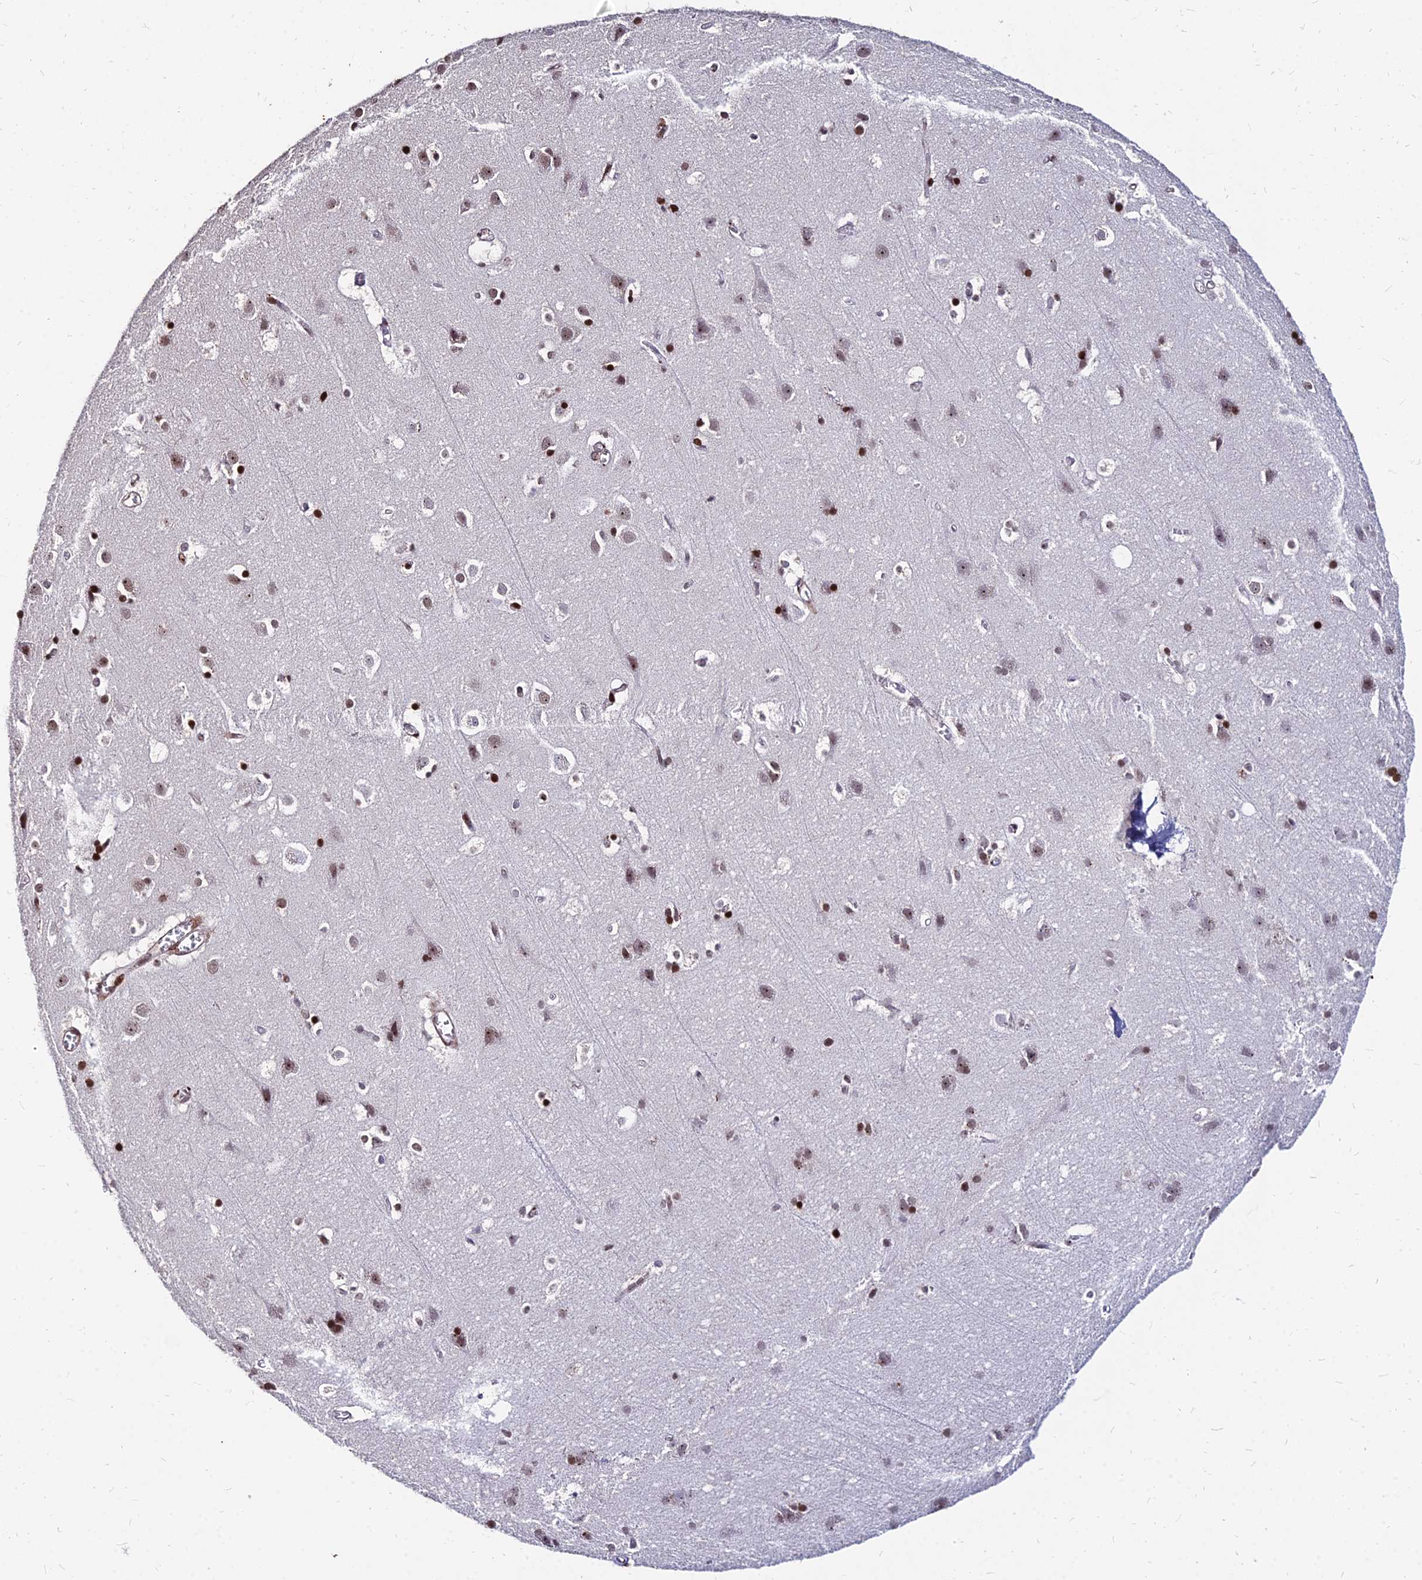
{"staining": {"intensity": "moderate", "quantity": ">75%", "location": "nuclear"}, "tissue": "cerebral cortex", "cell_type": "Endothelial cells", "image_type": "normal", "snomed": [{"axis": "morphology", "description": "Normal tissue, NOS"}, {"axis": "topography", "description": "Cerebral cortex"}], "caption": "Brown immunohistochemical staining in normal cerebral cortex exhibits moderate nuclear expression in approximately >75% of endothelial cells.", "gene": "NYAP2", "patient": {"sex": "male", "age": 54}}